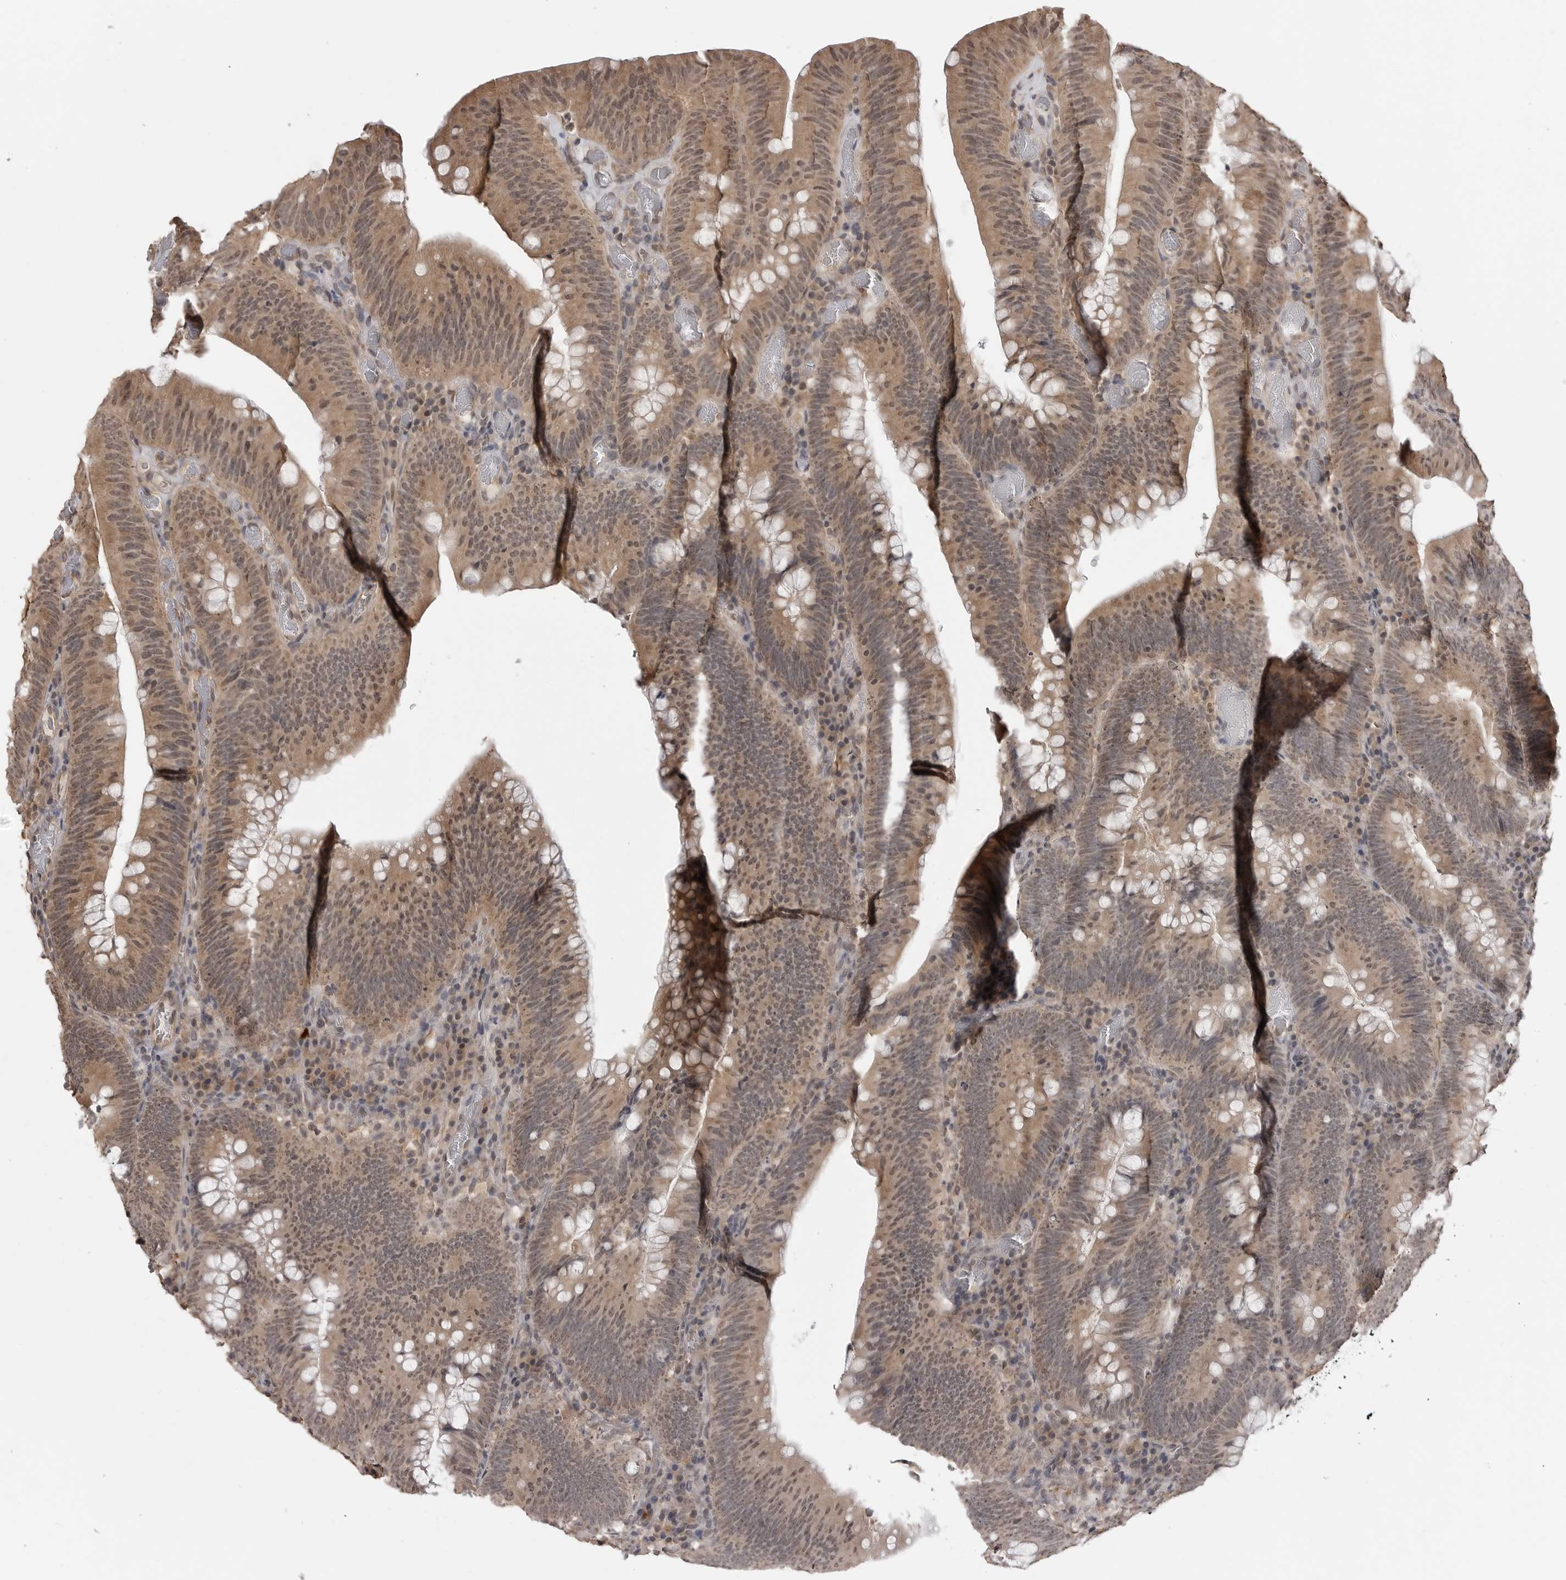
{"staining": {"intensity": "moderate", "quantity": "<25%", "location": "cytoplasmic/membranous,nuclear"}, "tissue": "colorectal cancer", "cell_type": "Tumor cells", "image_type": "cancer", "snomed": [{"axis": "morphology", "description": "Normal tissue, NOS"}, {"axis": "topography", "description": "Colon"}], "caption": "Brown immunohistochemical staining in human colorectal cancer demonstrates moderate cytoplasmic/membranous and nuclear positivity in approximately <25% of tumor cells.", "gene": "IL24", "patient": {"sex": "female", "age": 82}}